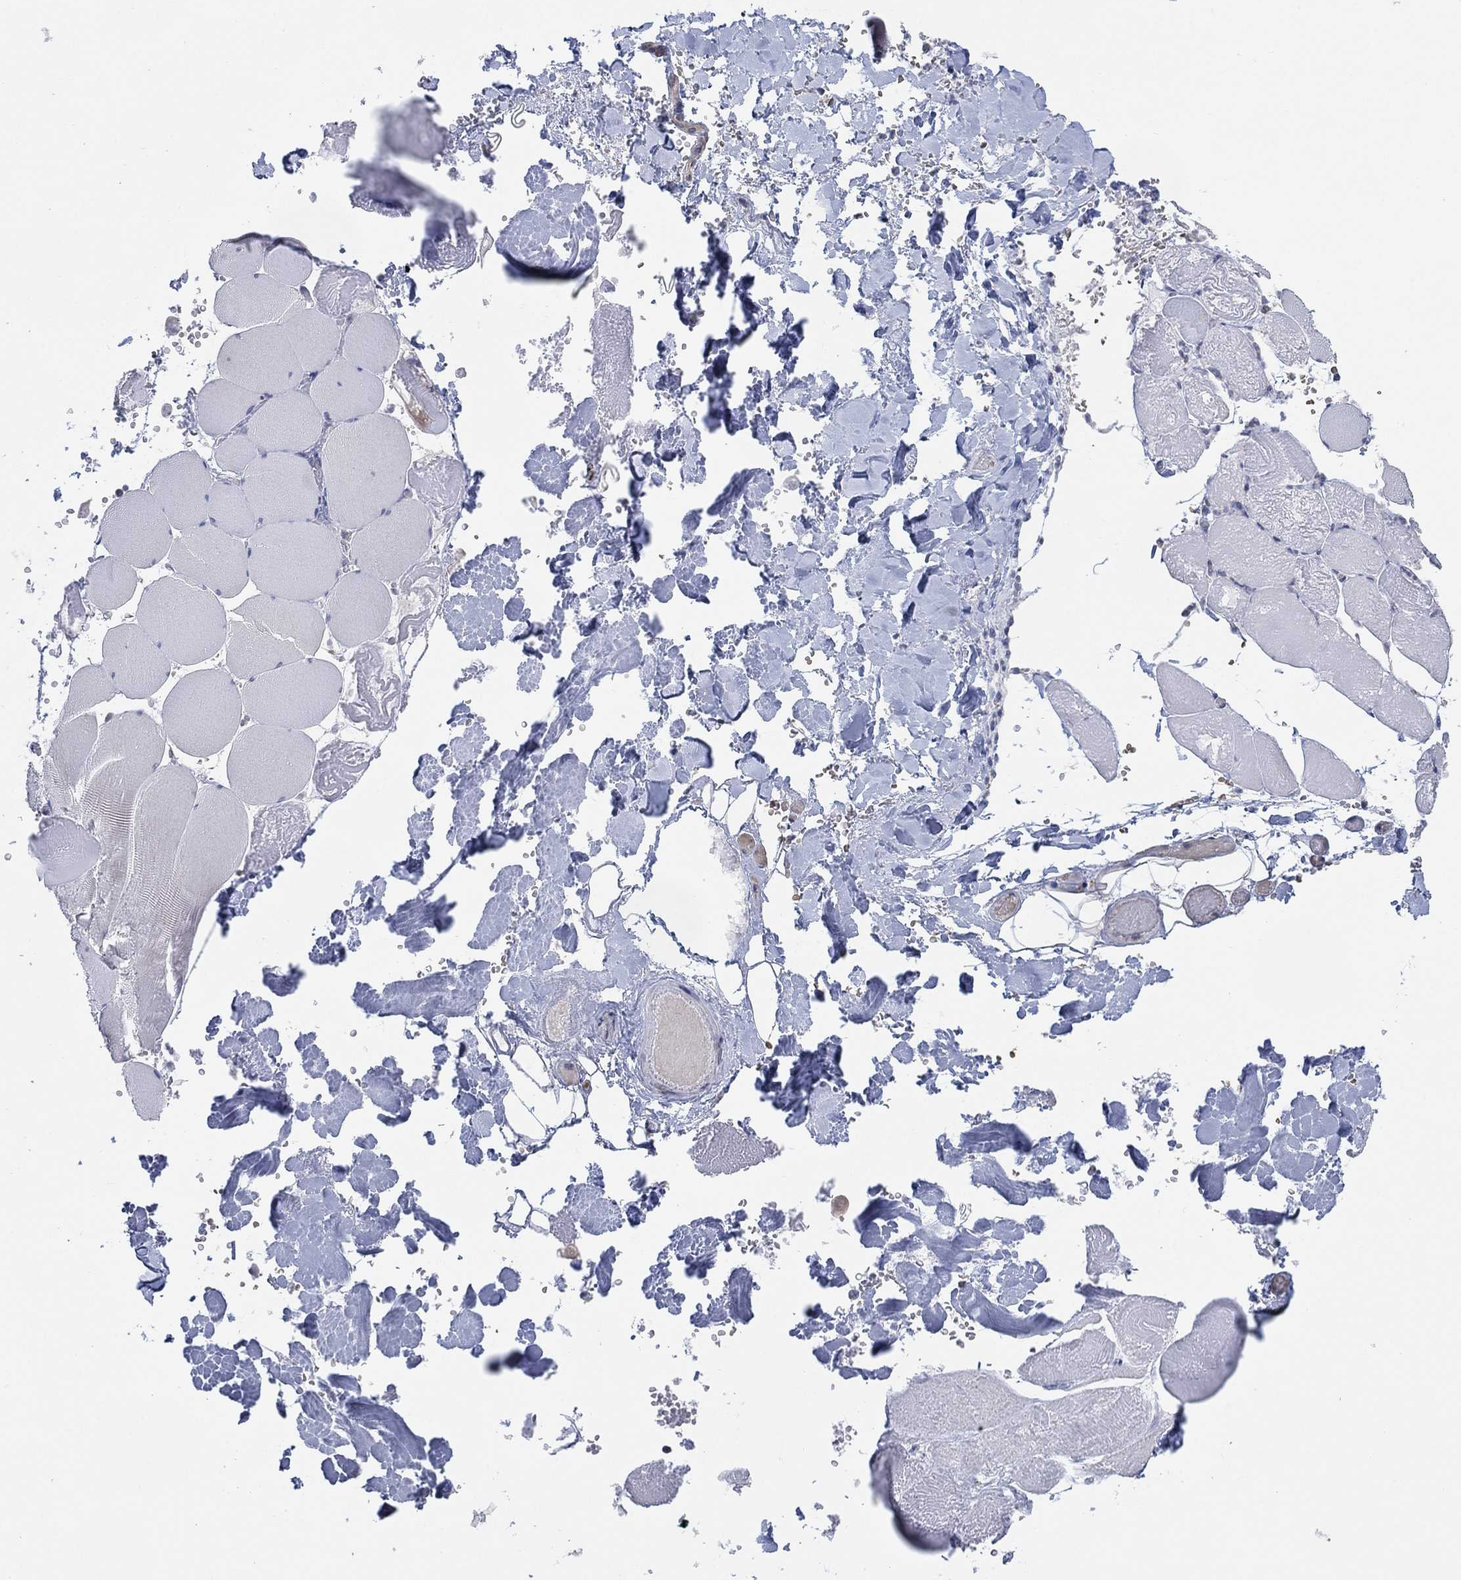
{"staining": {"intensity": "negative", "quantity": "none", "location": "none"}, "tissue": "skeletal muscle", "cell_type": "Myocytes", "image_type": "normal", "snomed": [{"axis": "morphology", "description": "Normal tissue, NOS"}, {"axis": "morphology", "description": "Malignant melanoma, Metastatic site"}, {"axis": "topography", "description": "Skeletal muscle"}], "caption": "The photomicrograph demonstrates no staining of myocytes in normal skeletal muscle.", "gene": "CFTR", "patient": {"sex": "male", "age": 50}}